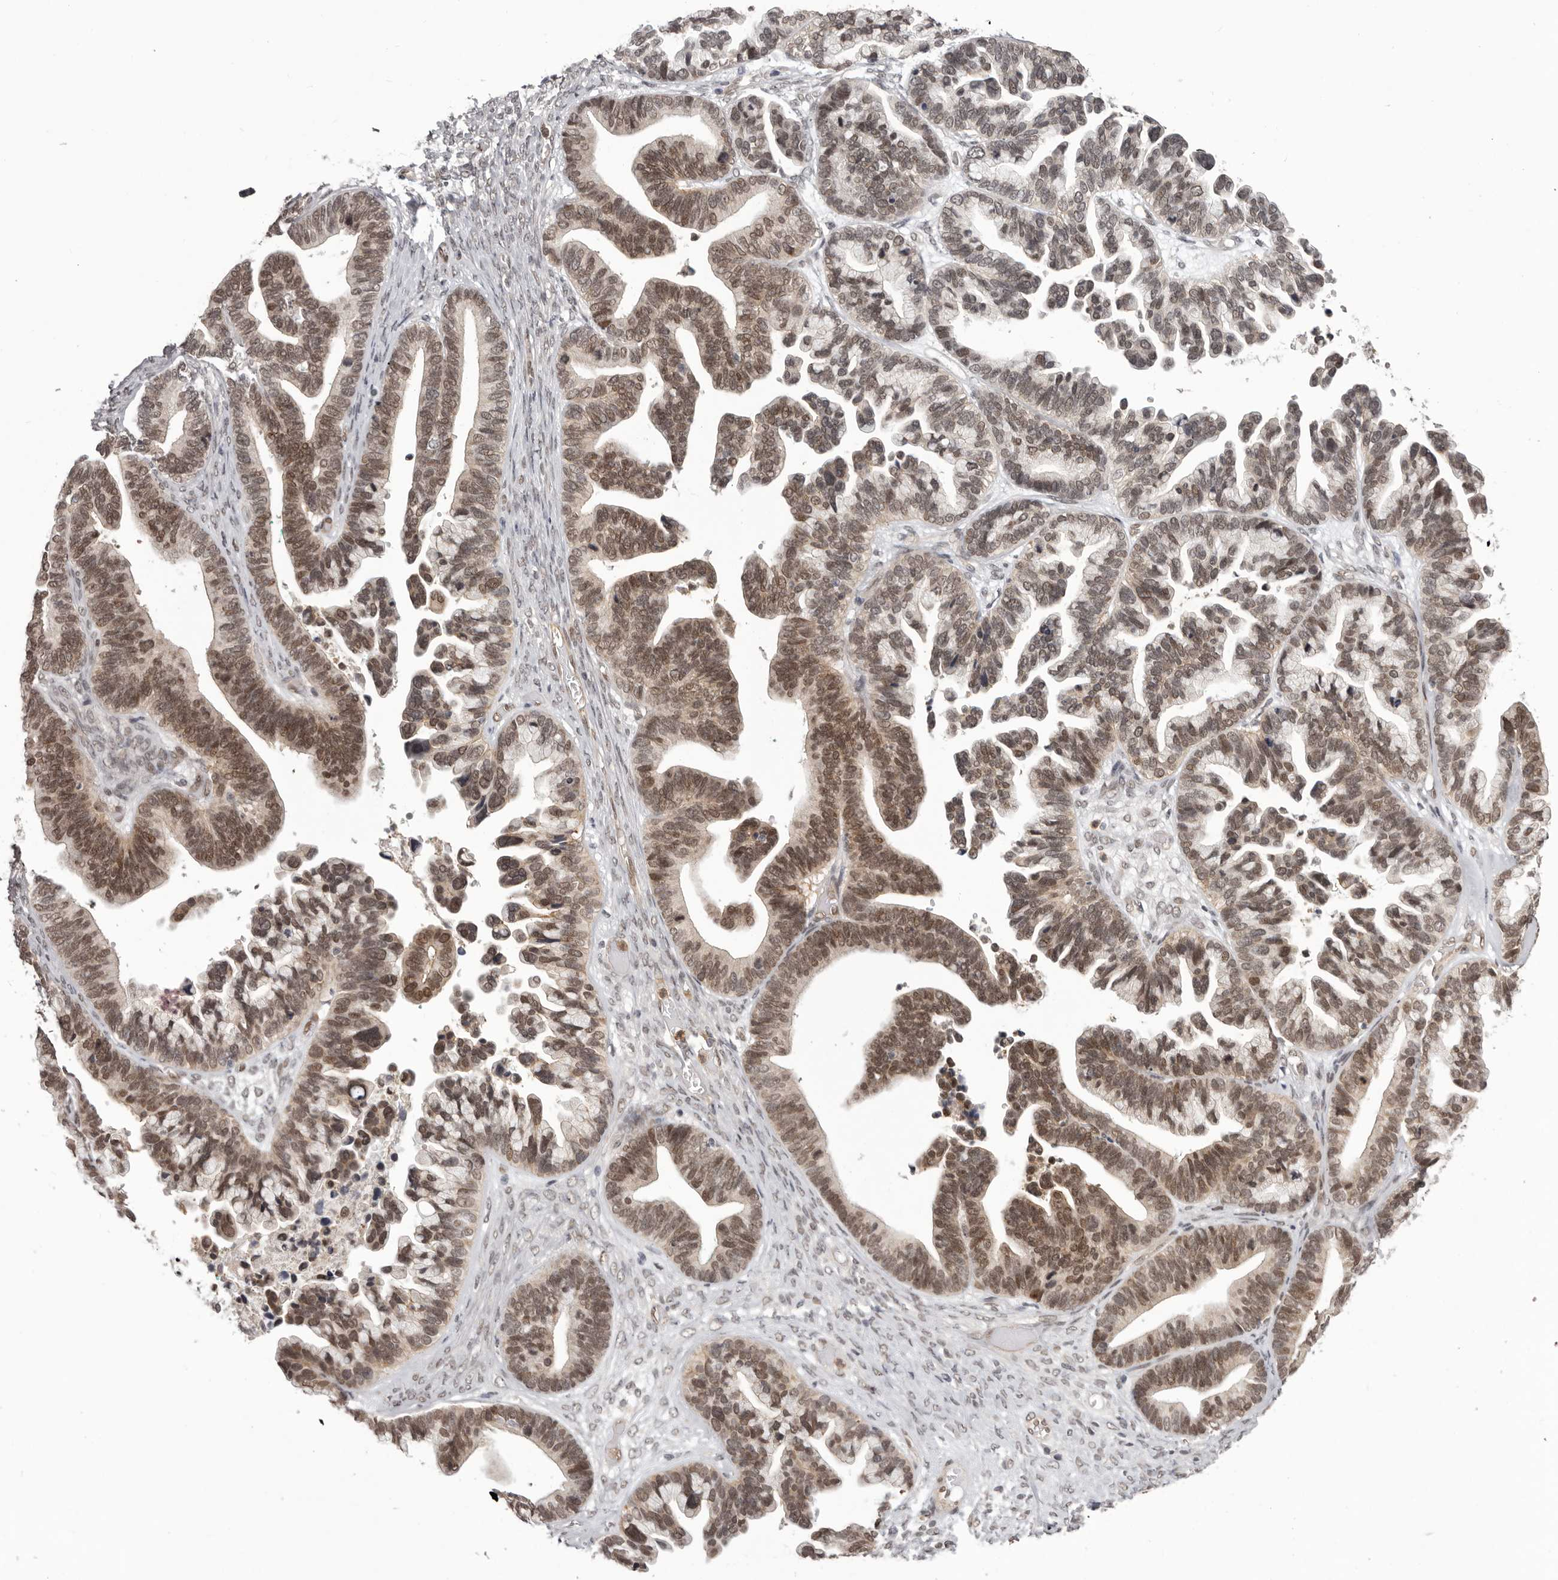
{"staining": {"intensity": "moderate", "quantity": ">75%", "location": "cytoplasmic/membranous,nuclear"}, "tissue": "ovarian cancer", "cell_type": "Tumor cells", "image_type": "cancer", "snomed": [{"axis": "morphology", "description": "Cystadenocarcinoma, serous, NOS"}, {"axis": "topography", "description": "Ovary"}], "caption": "About >75% of tumor cells in human ovarian serous cystadenocarcinoma reveal moderate cytoplasmic/membranous and nuclear protein expression as visualized by brown immunohistochemical staining.", "gene": "RNF2", "patient": {"sex": "female", "age": 56}}